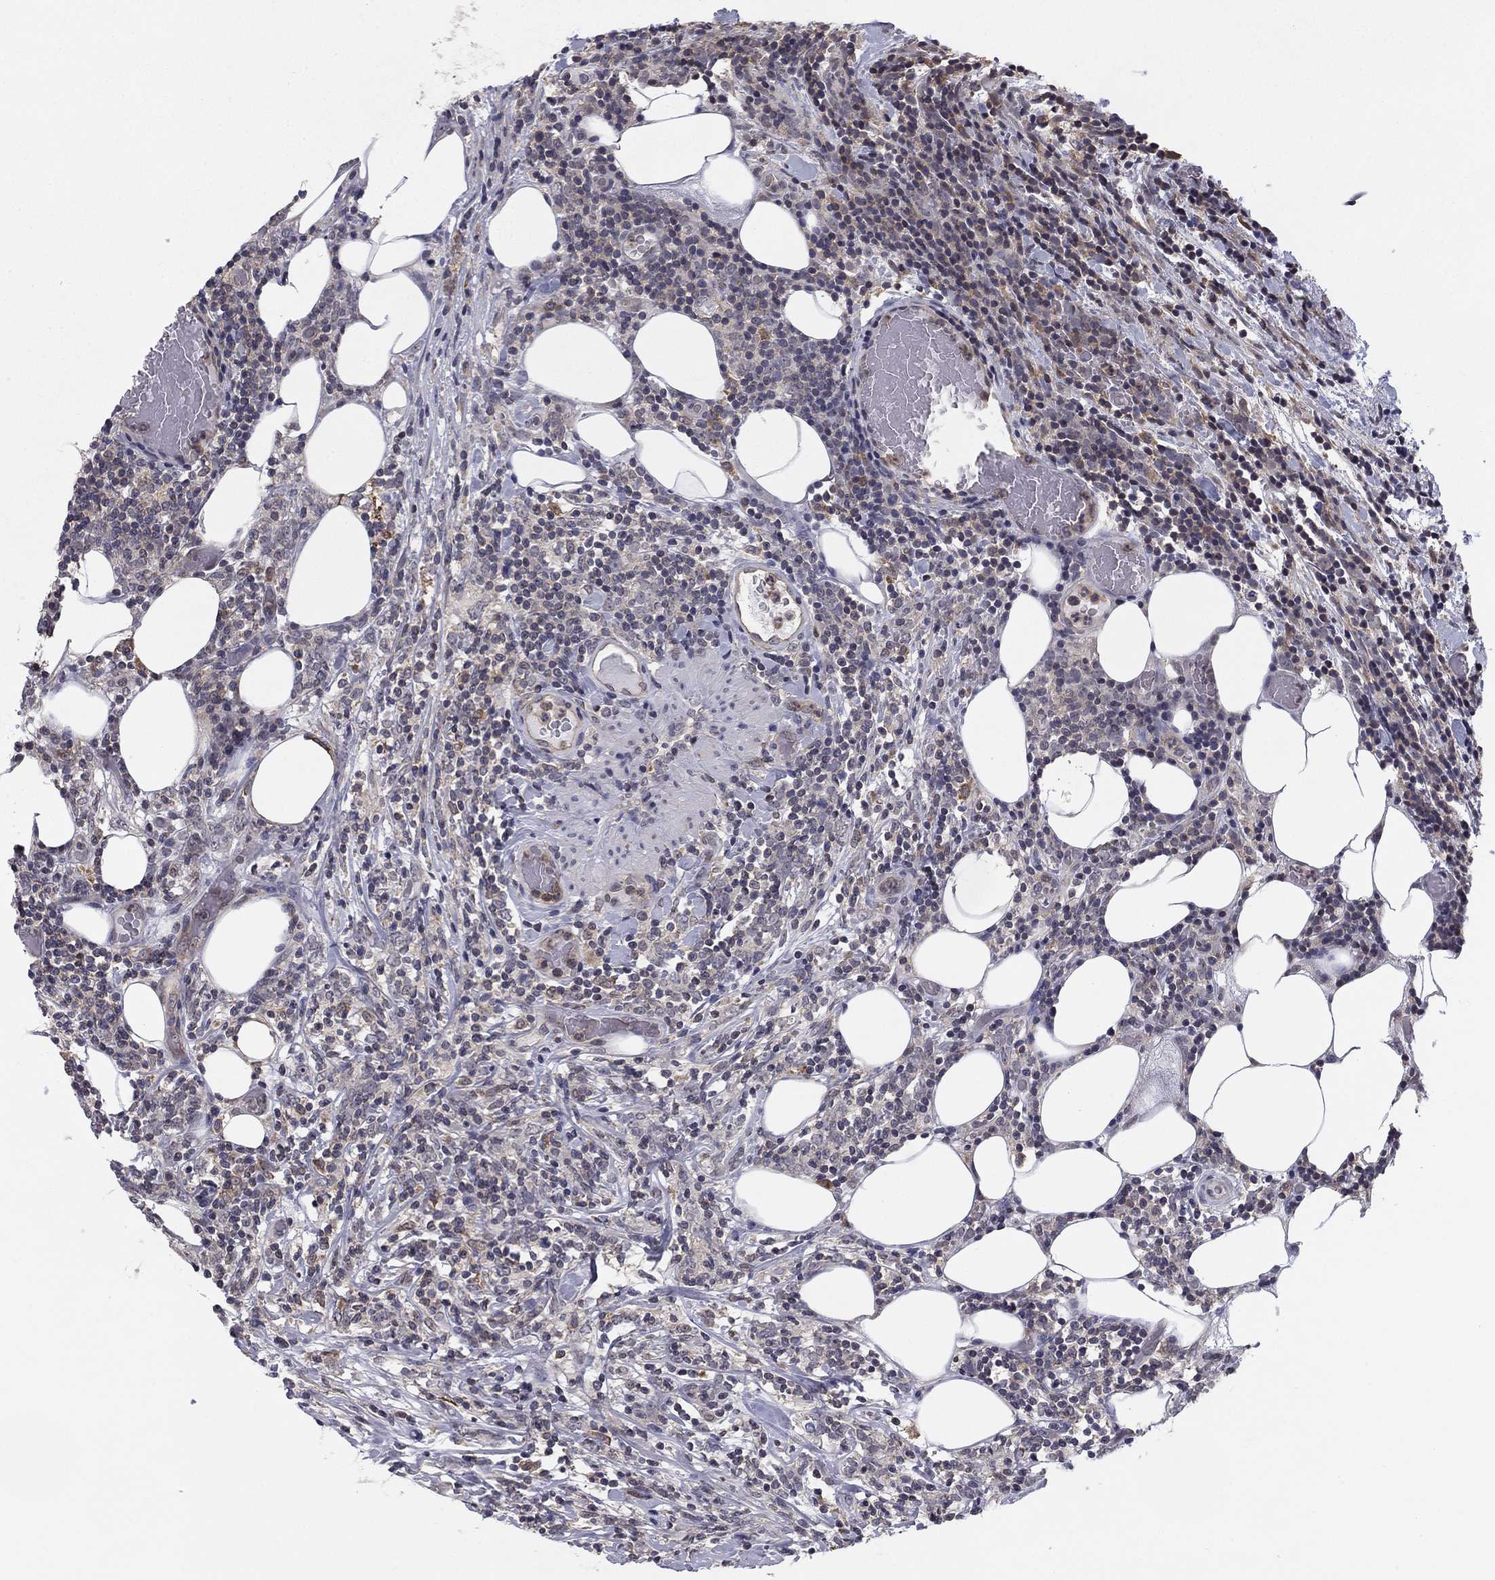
{"staining": {"intensity": "negative", "quantity": "none", "location": "none"}, "tissue": "lymphoma", "cell_type": "Tumor cells", "image_type": "cancer", "snomed": [{"axis": "morphology", "description": "Malignant lymphoma, non-Hodgkin's type, High grade"}, {"axis": "topography", "description": "Lymph node"}], "caption": "The image demonstrates no staining of tumor cells in lymphoma.", "gene": "PLCB2", "patient": {"sex": "female", "age": 84}}